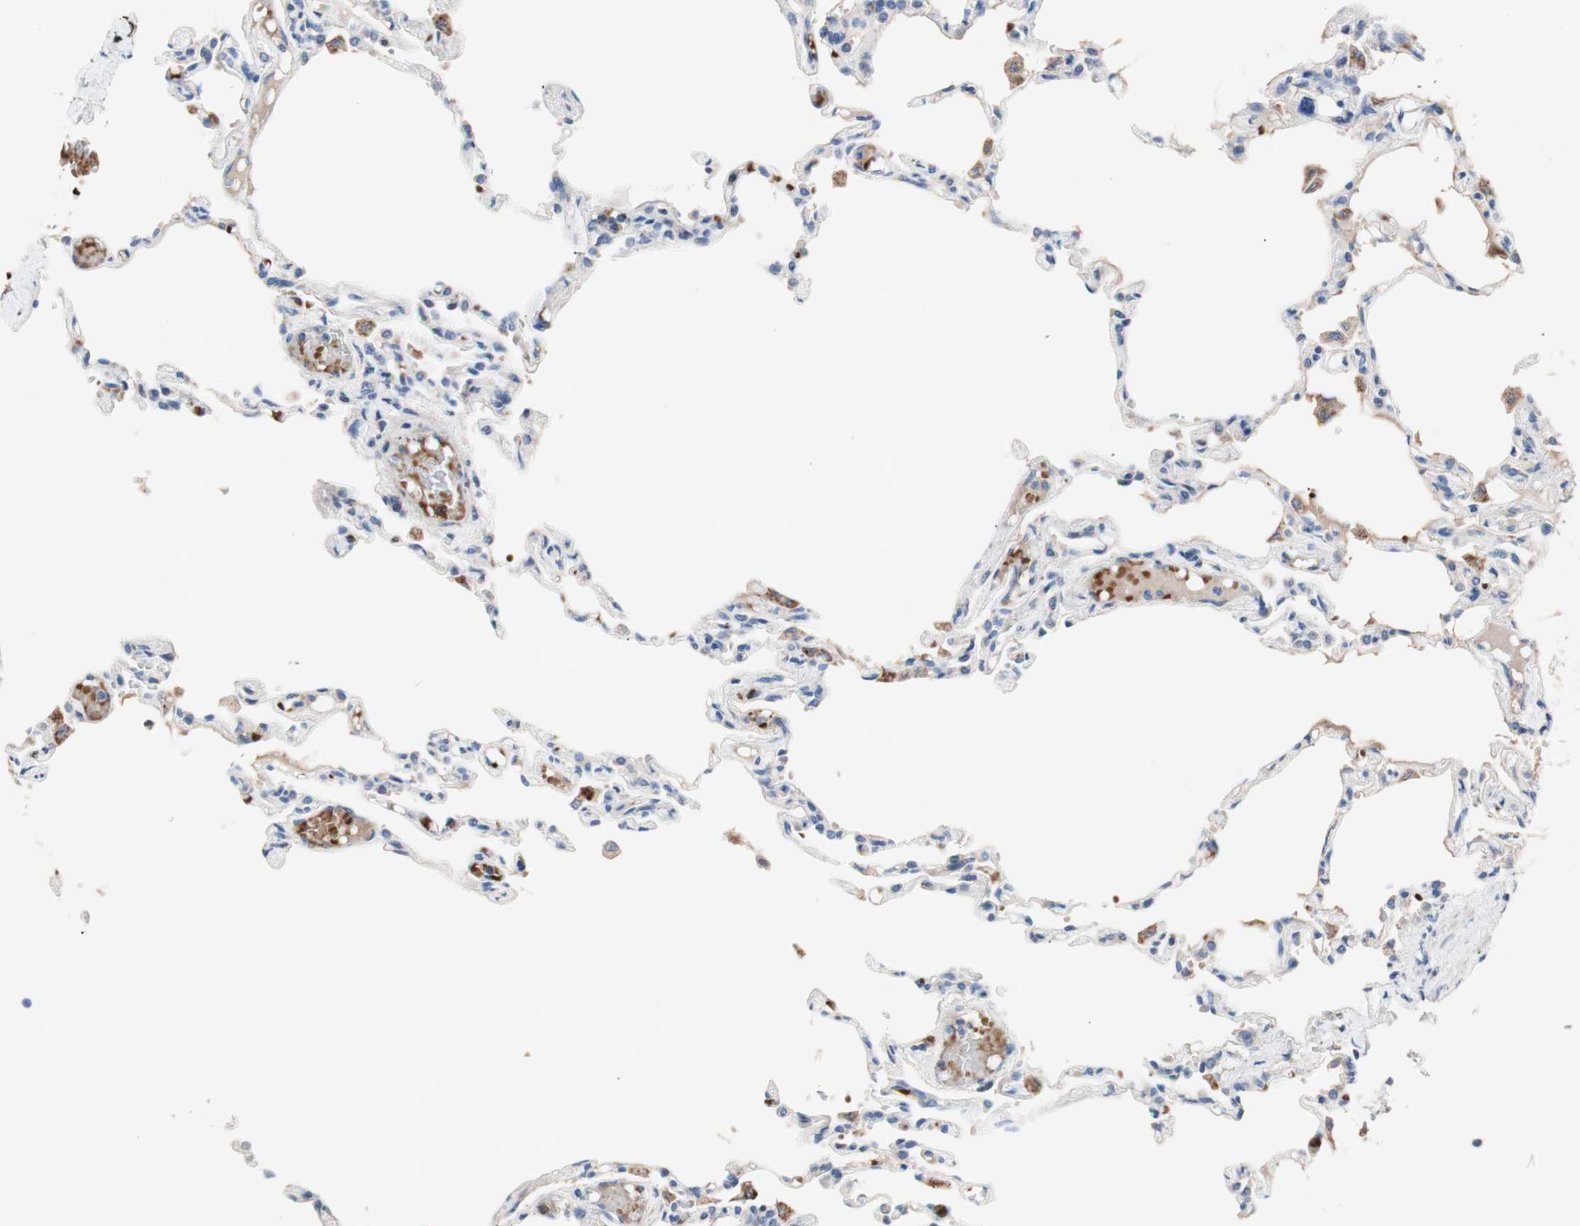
{"staining": {"intensity": "weak", "quantity": "<25%", "location": "cytoplasmic/membranous"}, "tissue": "lung", "cell_type": "Alveolar cells", "image_type": "normal", "snomed": [{"axis": "morphology", "description": "Normal tissue, NOS"}, {"axis": "topography", "description": "Lung"}], "caption": "There is no significant staining in alveolar cells of lung. (Immunohistochemistry (ihc), brightfield microscopy, high magnification).", "gene": "CDON", "patient": {"sex": "male", "age": 21}}